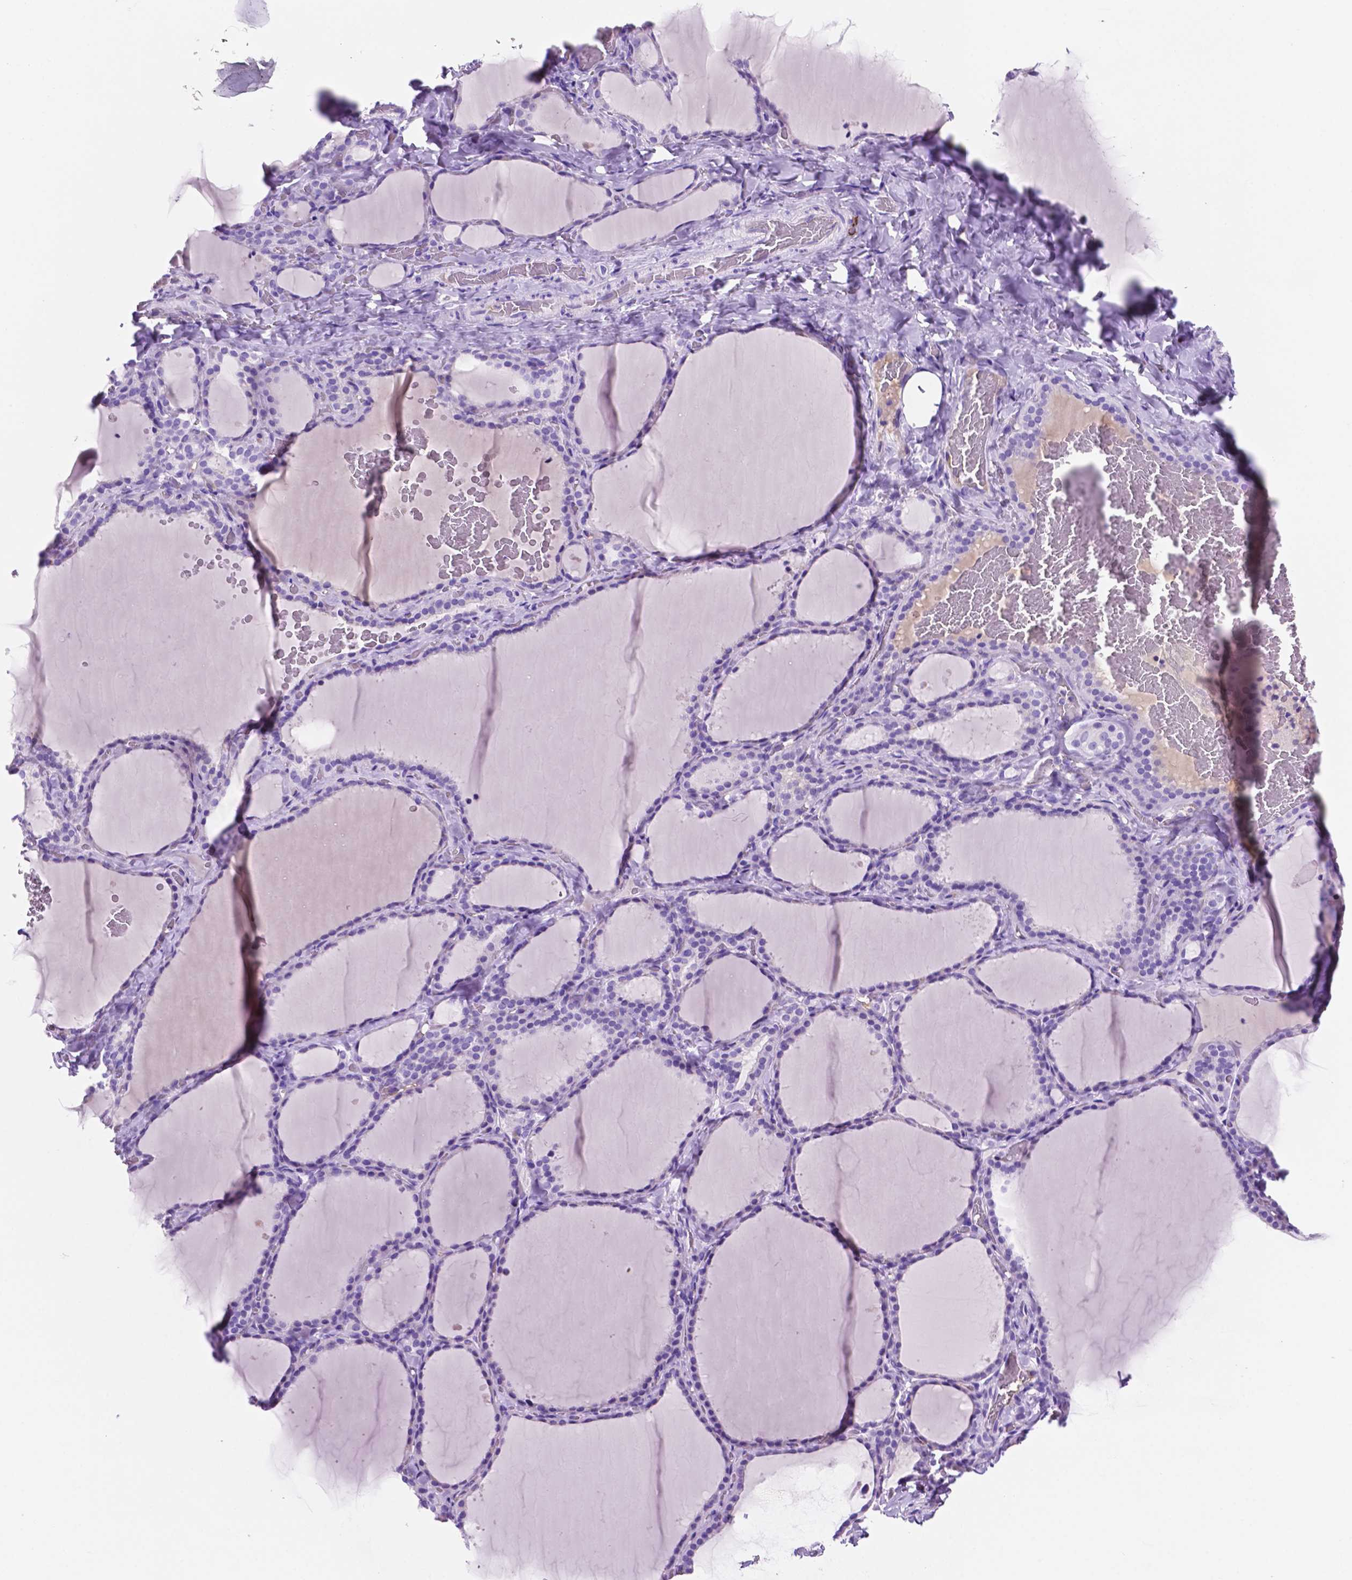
{"staining": {"intensity": "negative", "quantity": "none", "location": "none"}, "tissue": "thyroid gland", "cell_type": "Glandular cells", "image_type": "normal", "snomed": [{"axis": "morphology", "description": "Normal tissue, NOS"}, {"axis": "topography", "description": "Thyroid gland"}], "caption": "High power microscopy micrograph of an immunohistochemistry (IHC) image of unremarkable thyroid gland, revealing no significant positivity in glandular cells.", "gene": "FOXB2", "patient": {"sex": "female", "age": 22}}